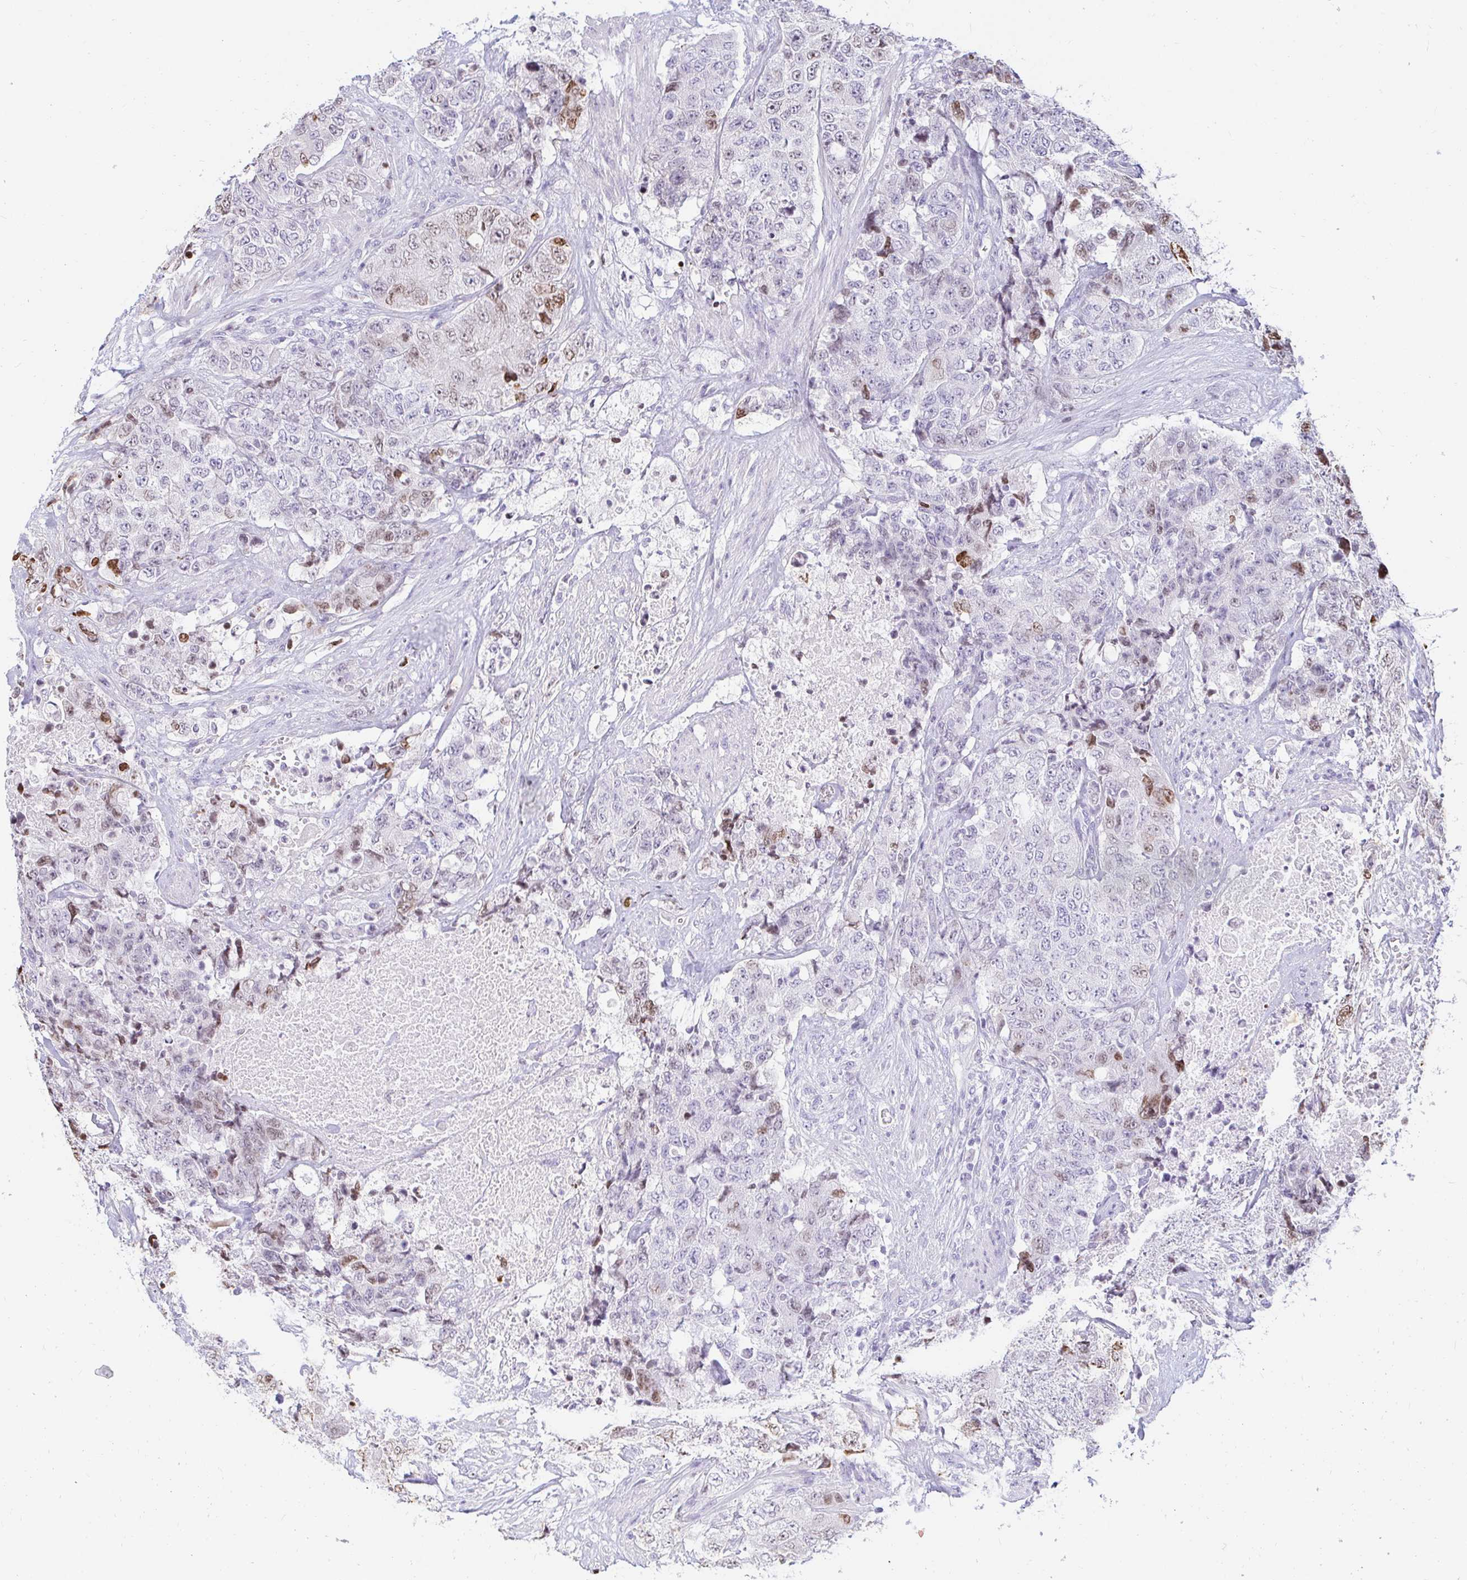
{"staining": {"intensity": "moderate", "quantity": "<25%", "location": "nuclear"}, "tissue": "urothelial cancer", "cell_type": "Tumor cells", "image_type": "cancer", "snomed": [{"axis": "morphology", "description": "Urothelial carcinoma, High grade"}, {"axis": "topography", "description": "Urinary bladder"}], "caption": "Urothelial cancer stained for a protein shows moderate nuclear positivity in tumor cells.", "gene": "CAPSL", "patient": {"sex": "female", "age": 78}}